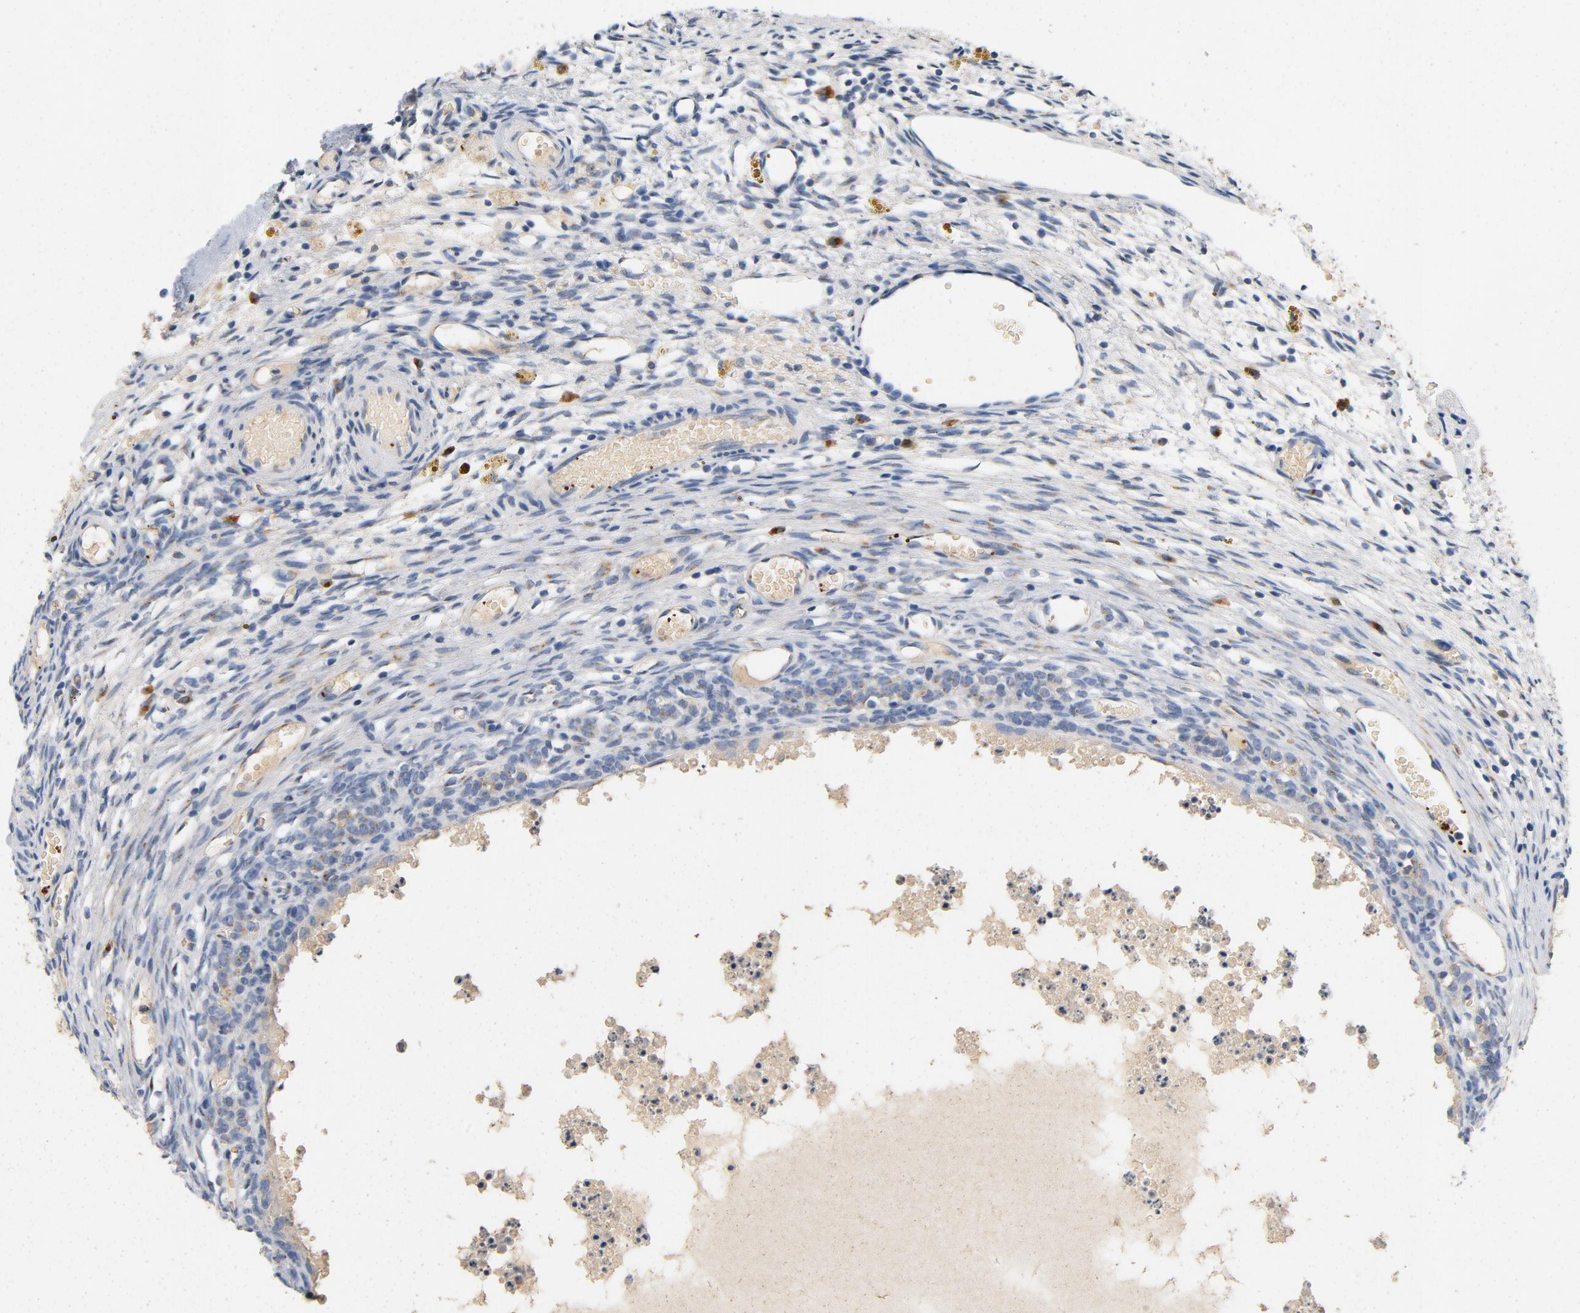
{"staining": {"intensity": "negative", "quantity": "none", "location": "none"}, "tissue": "ovary", "cell_type": "Follicle cells", "image_type": "normal", "snomed": [{"axis": "morphology", "description": "Normal tissue, NOS"}, {"axis": "topography", "description": "Ovary"}], "caption": "Immunohistochemistry micrograph of normal ovary: human ovary stained with DAB (3,3'-diaminobenzidine) exhibits no significant protein positivity in follicle cells.", "gene": "LMAN2", "patient": {"sex": "female", "age": 35}}